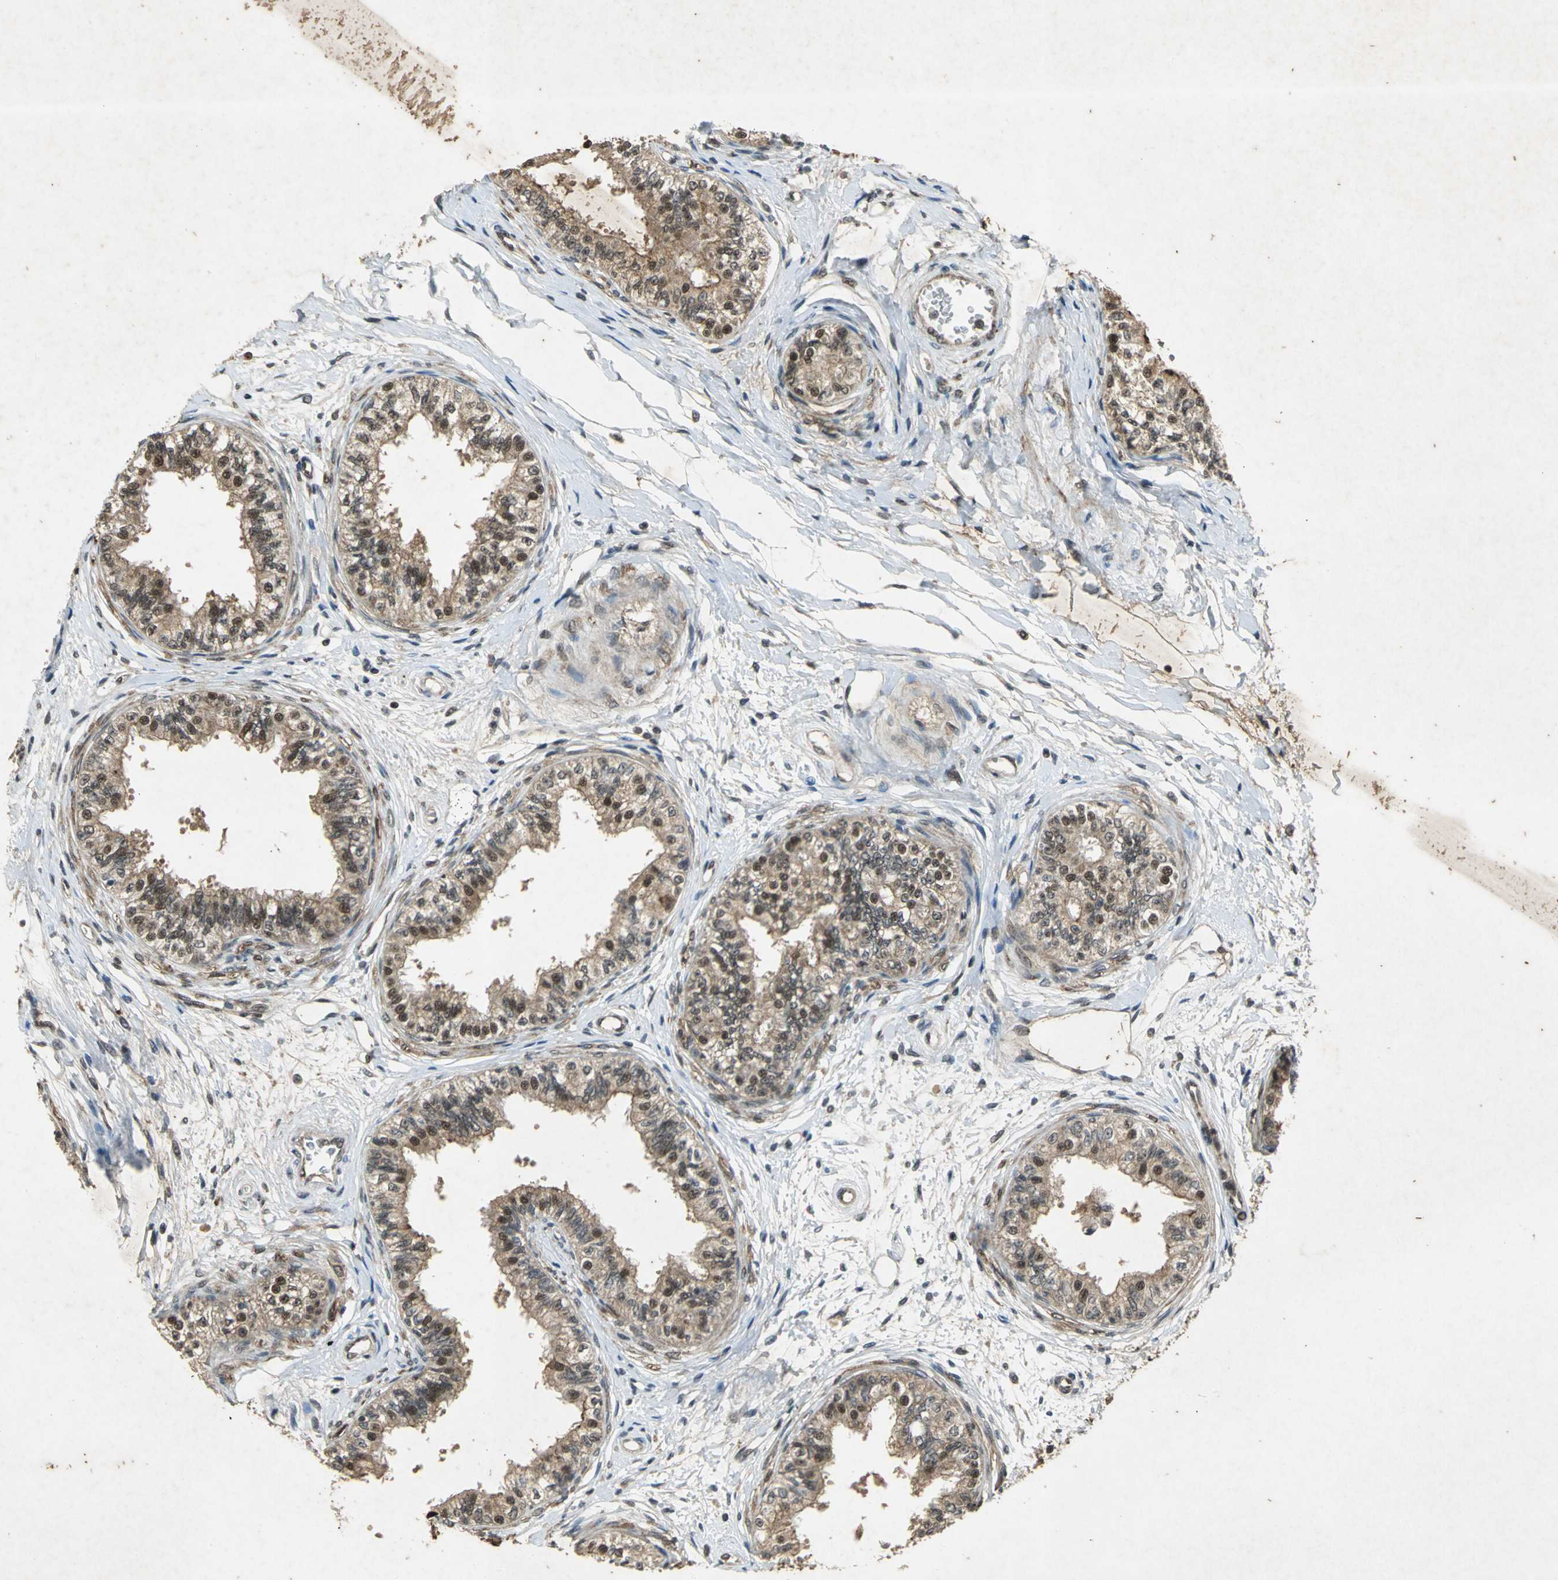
{"staining": {"intensity": "moderate", "quantity": "25%-75%", "location": "nuclear"}, "tissue": "epididymis", "cell_type": "Glandular cells", "image_type": "normal", "snomed": [{"axis": "morphology", "description": "Normal tissue, NOS"}, {"axis": "morphology", "description": "Adenocarcinoma, metastatic, NOS"}, {"axis": "topography", "description": "Testis"}, {"axis": "topography", "description": "Epididymis"}], "caption": "This histopathology image exhibits benign epididymis stained with IHC to label a protein in brown. The nuclear of glandular cells show moderate positivity for the protein. Nuclei are counter-stained blue.", "gene": "NOTCH3", "patient": {"sex": "male", "age": 26}}